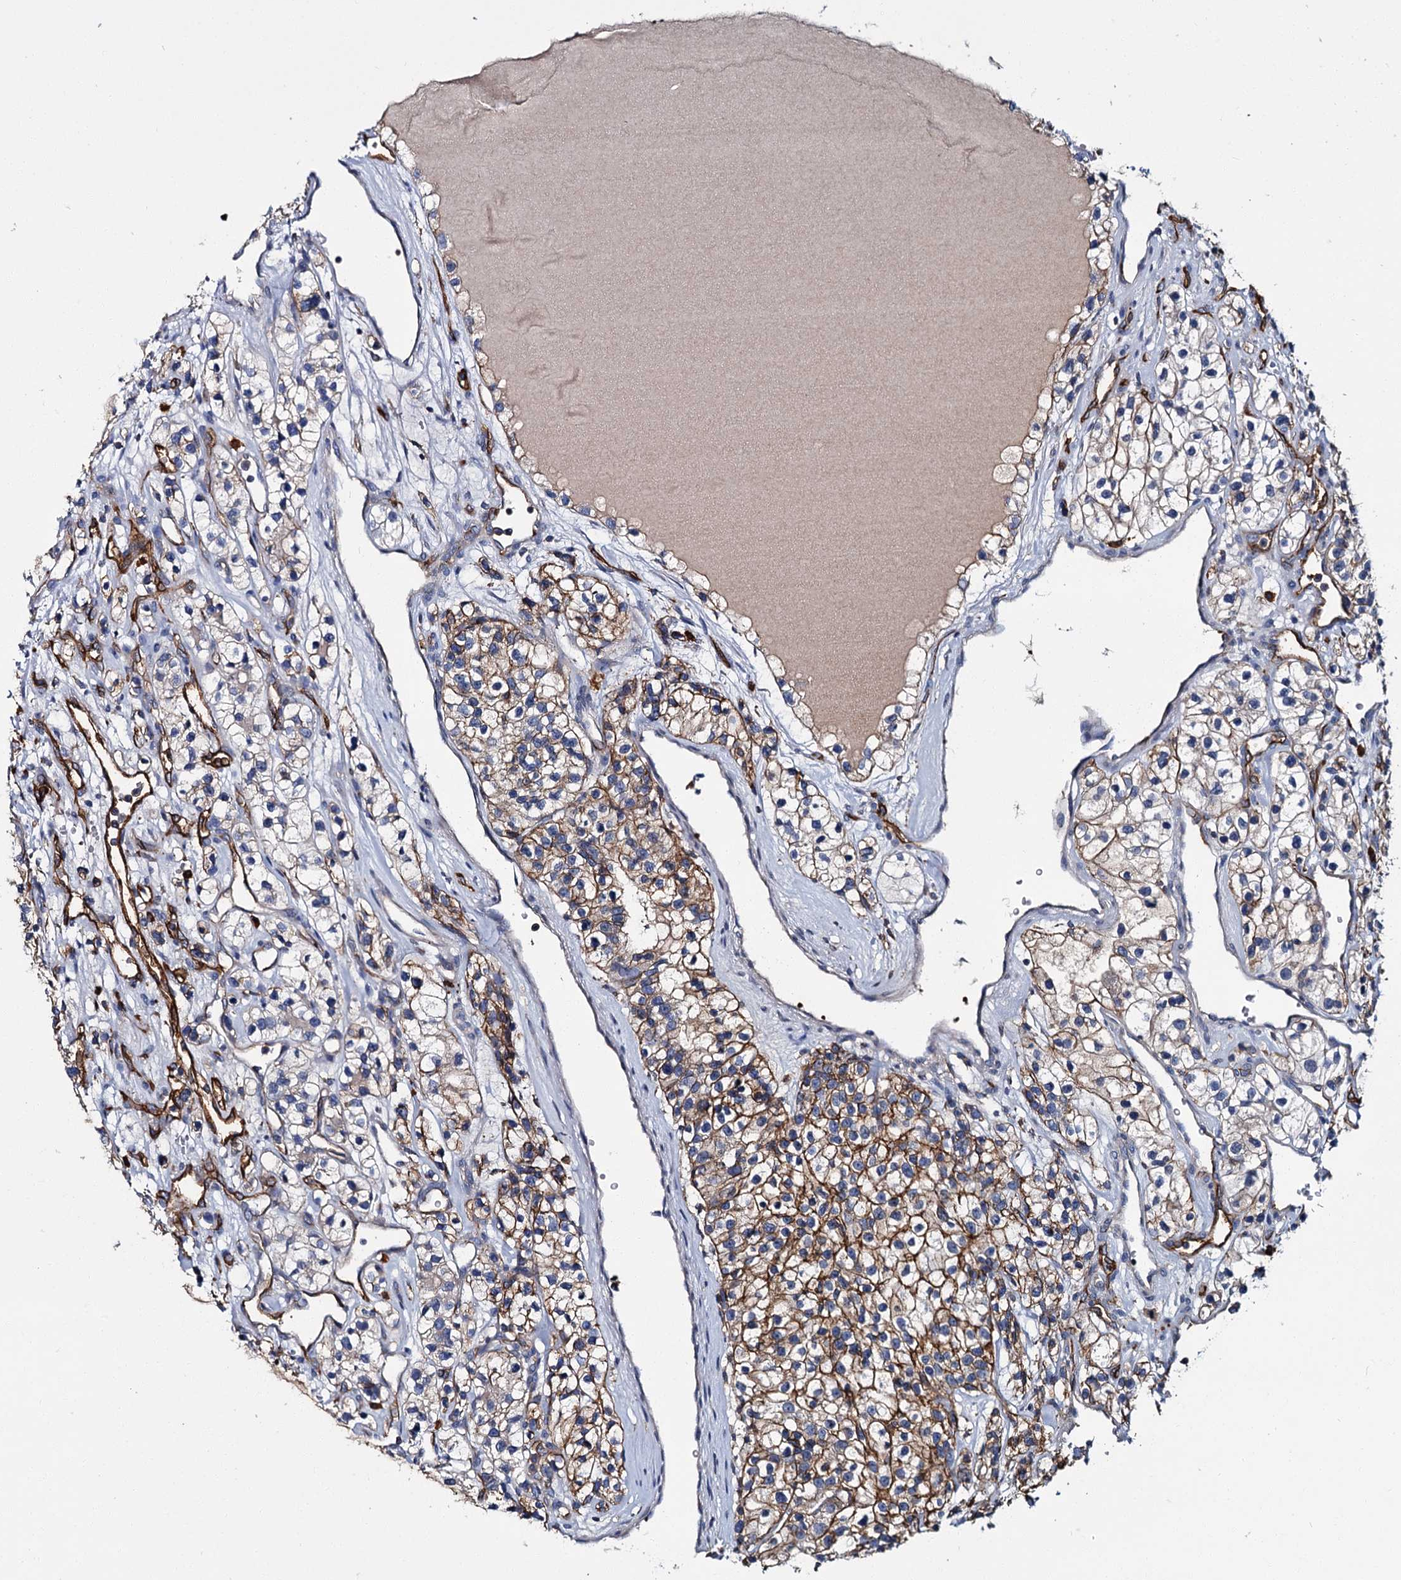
{"staining": {"intensity": "moderate", "quantity": ">75%", "location": "cytoplasmic/membranous"}, "tissue": "renal cancer", "cell_type": "Tumor cells", "image_type": "cancer", "snomed": [{"axis": "morphology", "description": "Adenocarcinoma, NOS"}, {"axis": "topography", "description": "Kidney"}], "caption": "A brown stain labels moderate cytoplasmic/membranous expression of a protein in renal cancer (adenocarcinoma) tumor cells.", "gene": "CACNA1C", "patient": {"sex": "female", "age": 57}}